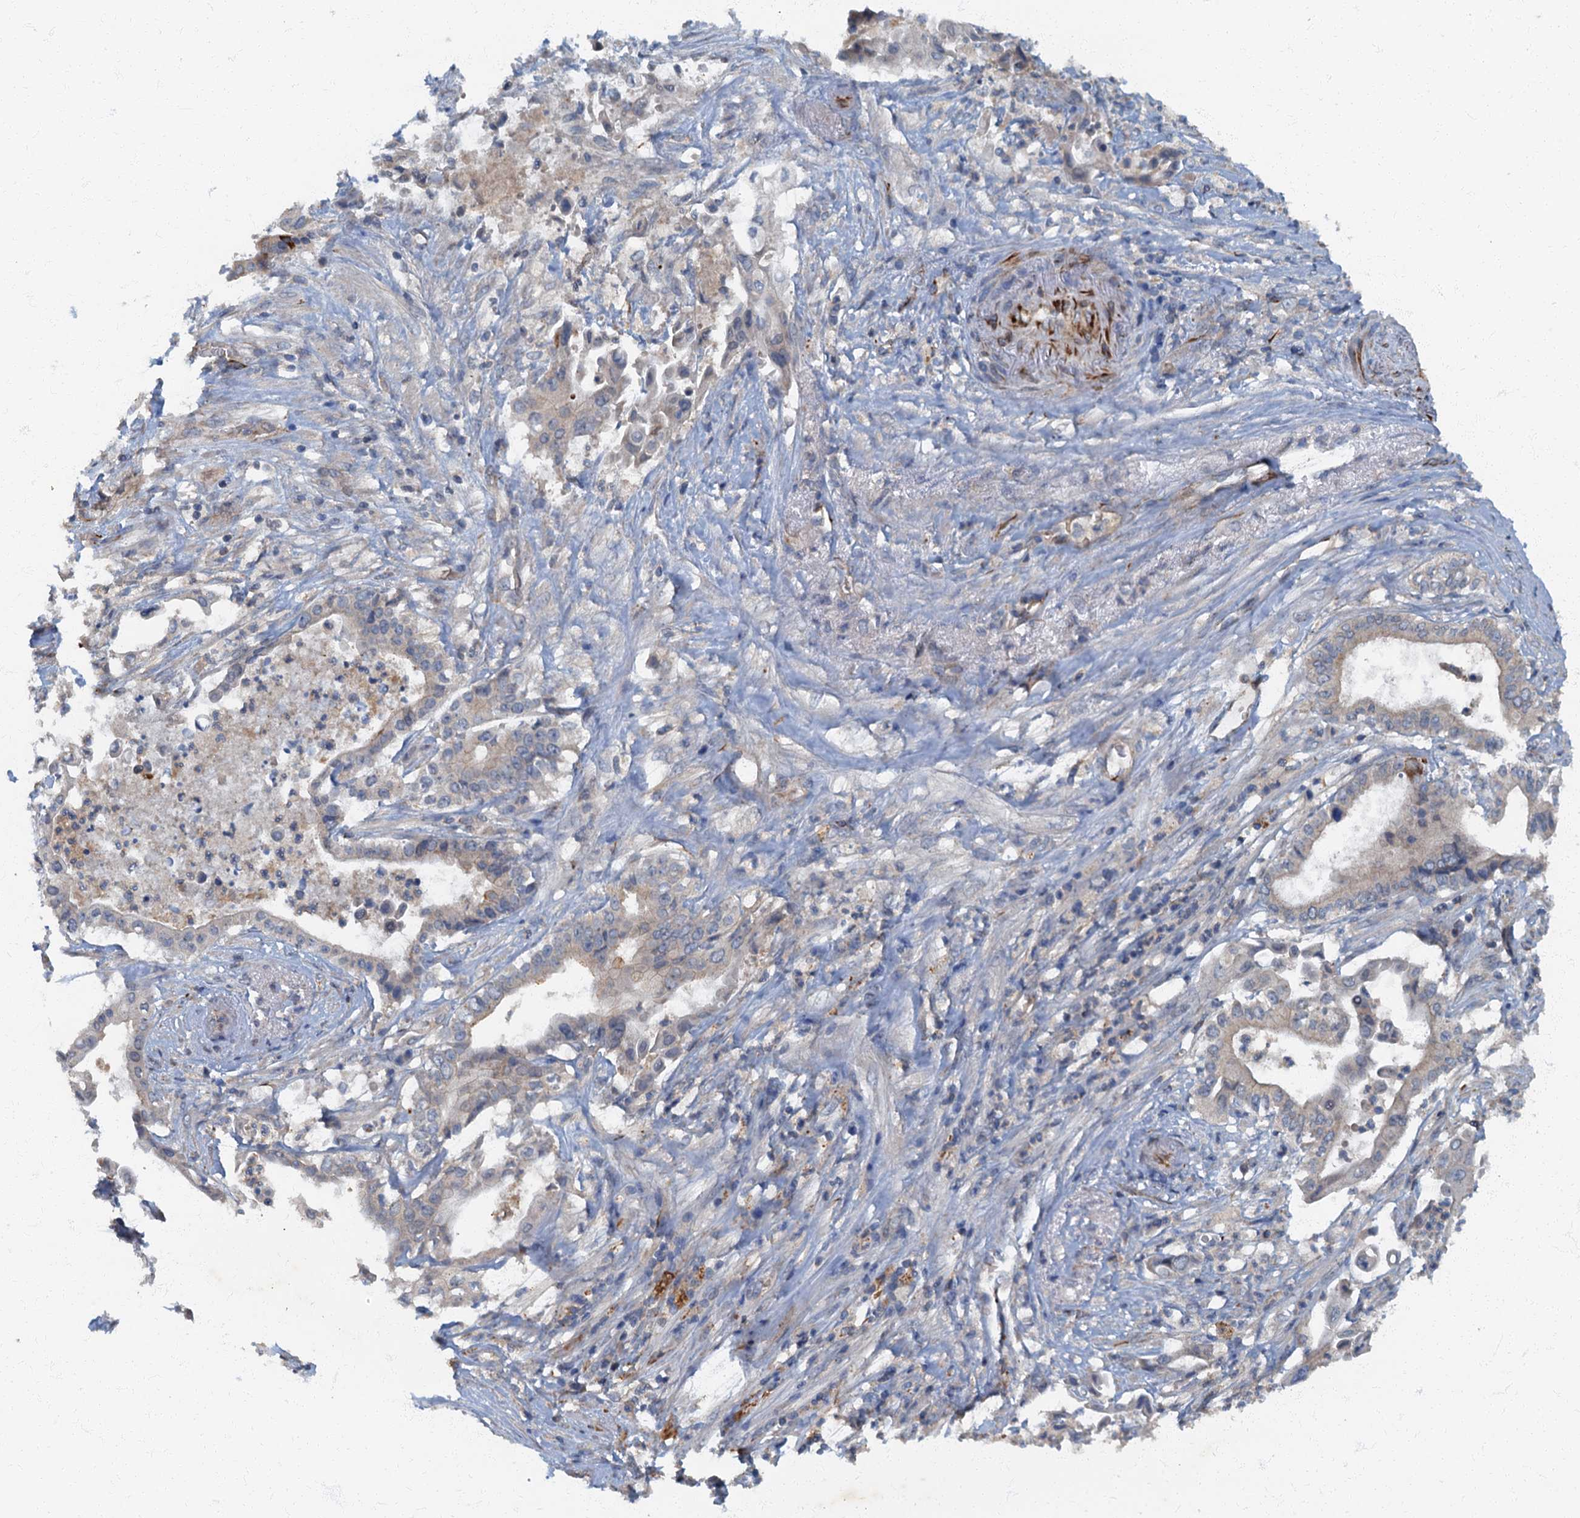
{"staining": {"intensity": "negative", "quantity": "none", "location": "none"}, "tissue": "pancreatic cancer", "cell_type": "Tumor cells", "image_type": "cancer", "snomed": [{"axis": "morphology", "description": "Adenocarcinoma, NOS"}, {"axis": "topography", "description": "Pancreas"}], "caption": "Pancreatic adenocarcinoma was stained to show a protein in brown. There is no significant expression in tumor cells.", "gene": "ARL11", "patient": {"sex": "female", "age": 77}}